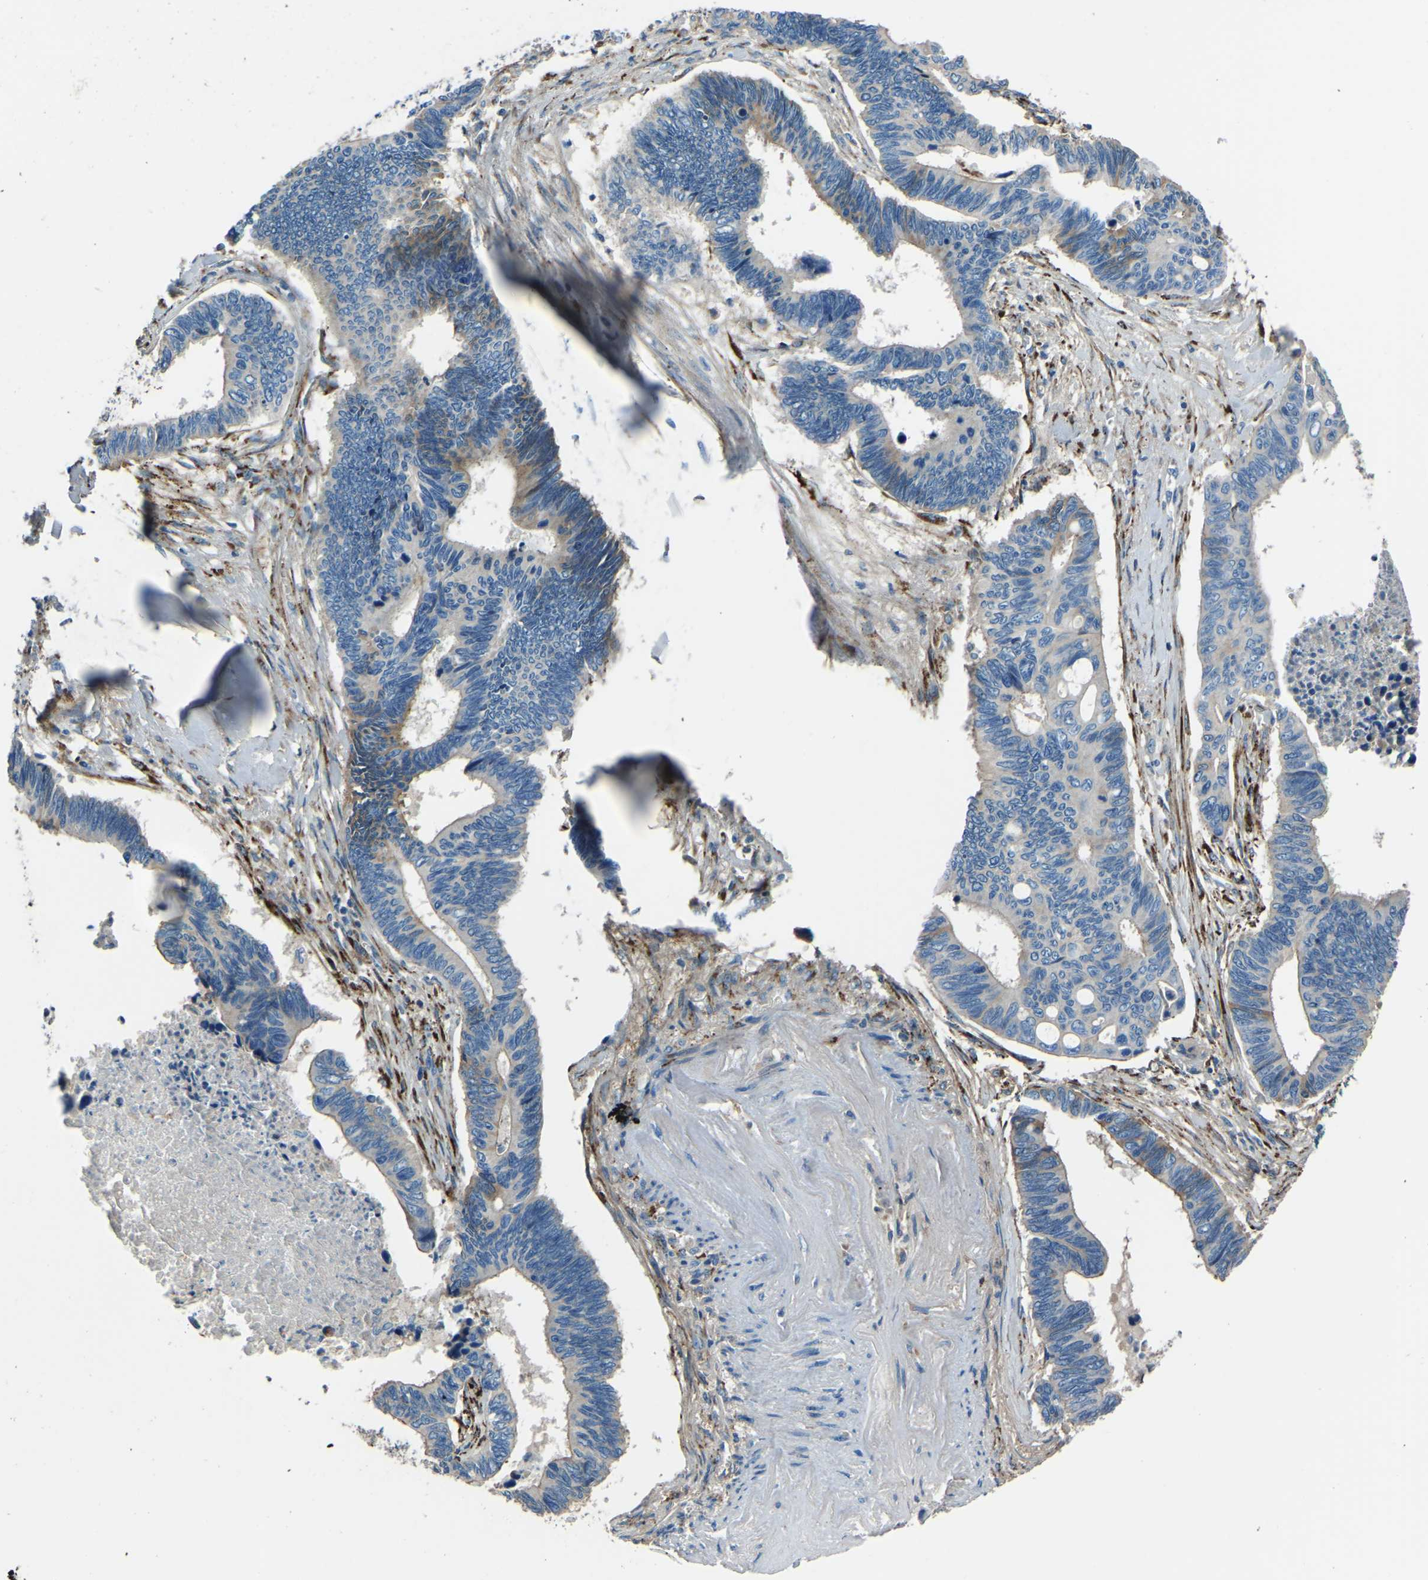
{"staining": {"intensity": "moderate", "quantity": "<25%", "location": "cytoplasmic/membranous"}, "tissue": "pancreatic cancer", "cell_type": "Tumor cells", "image_type": "cancer", "snomed": [{"axis": "morphology", "description": "Adenocarcinoma, NOS"}, {"axis": "topography", "description": "Pancreas"}], "caption": "This image displays IHC staining of human pancreatic adenocarcinoma, with low moderate cytoplasmic/membranous positivity in about <25% of tumor cells.", "gene": "COL3A1", "patient": {"sex": "female", "age": 70}}